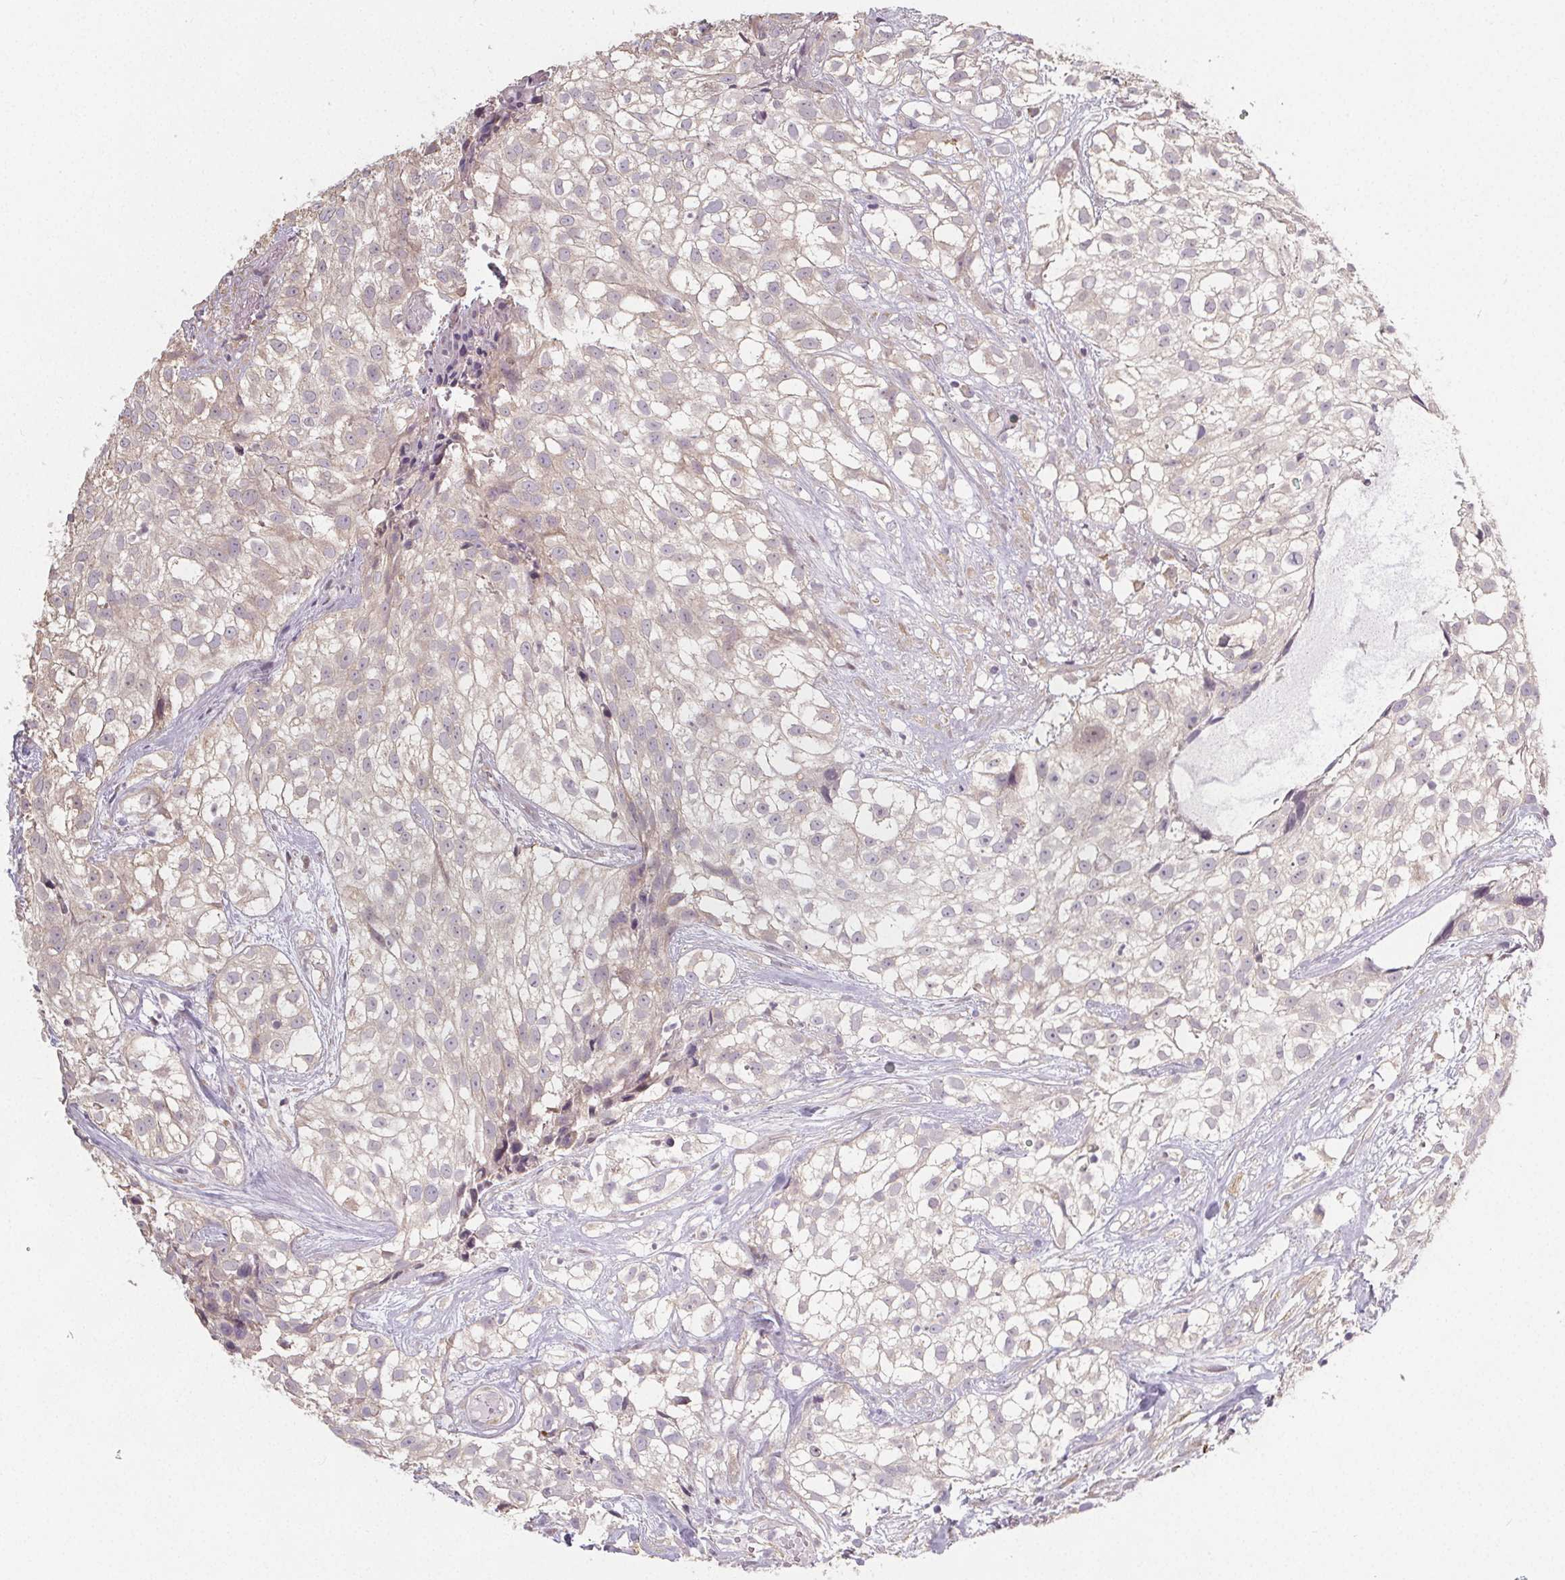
{"staining": {"intensity": "negative", "quantity": "none", "location": "none"}, "tissue": "urothelial cancer", "cell_type": "Tumor cells", "image_type": "cancer", "snomed": [{"axis": "morphology", "description": "Urothelial carcinoma, High grade"}, {"axis": "topography", "description": "Urinary bladder"}], "caption": "Micrograph shows no protein staining in tumor cells of urothelial carcinoma (high-grade) tissue.", "gene": "SLC26A2", "patient": {"sex": "male", "age": 56}}